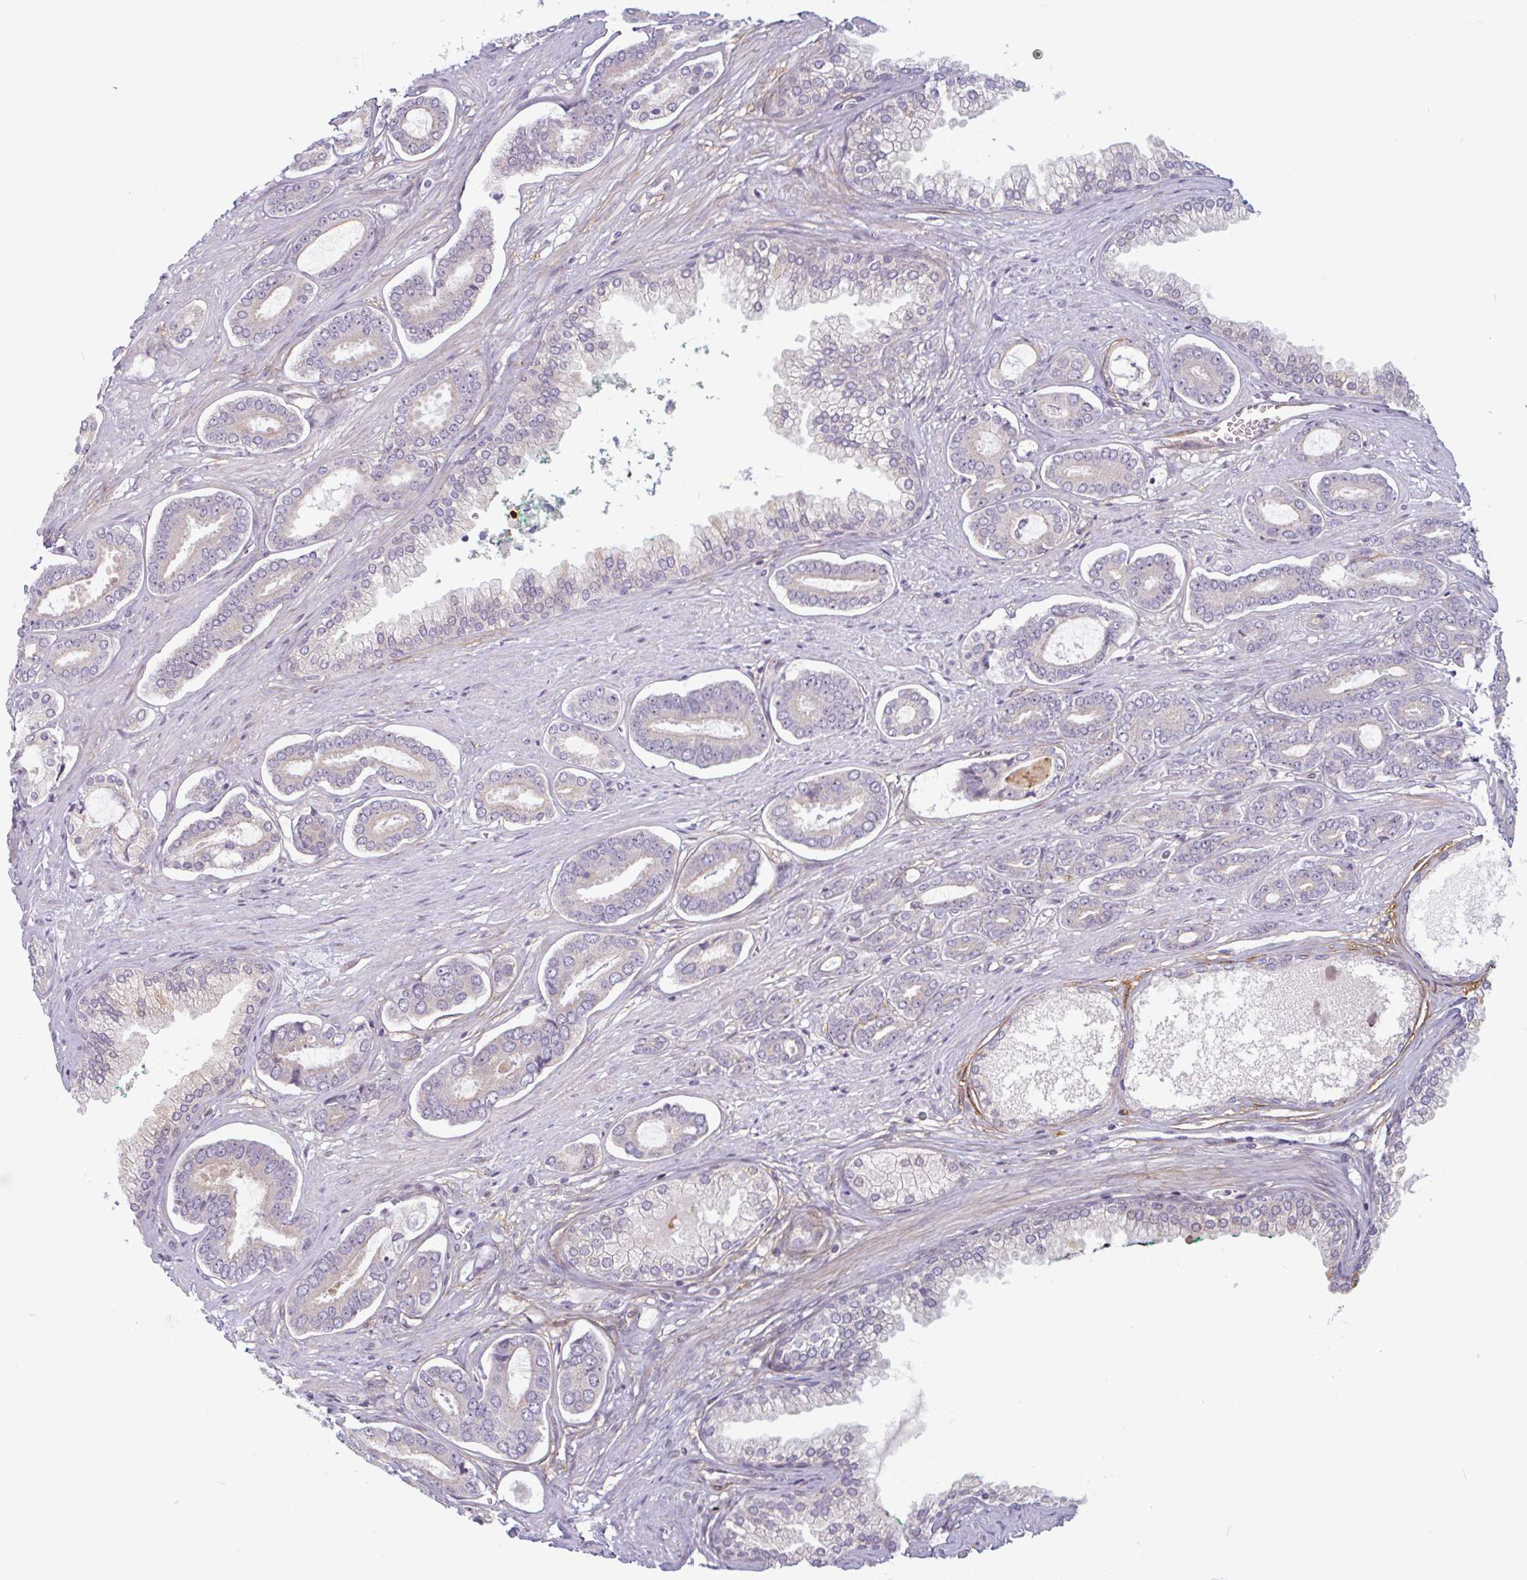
{"staining": {"intensity": "negative", "quantity": "none", "location": "none"}, "tissue": "prostate cancer", "cell_type": "Tumor cells", "image_type": "cancer", "snomed": [{"axis": "morphology", "description": "Adenocarcinoma, NOS"}, {"axis": "topography", "description": "Prostate and seminal vesicle, NOS"}], "caption": "High power microscopy micrograph of an immunohistochemistry (IHC) image of adenocarcinoma (prostate), revealing no significant expression in tumor cells.", "gene": "TMEM119", "patient": {"sex": "male", "age": 76}}